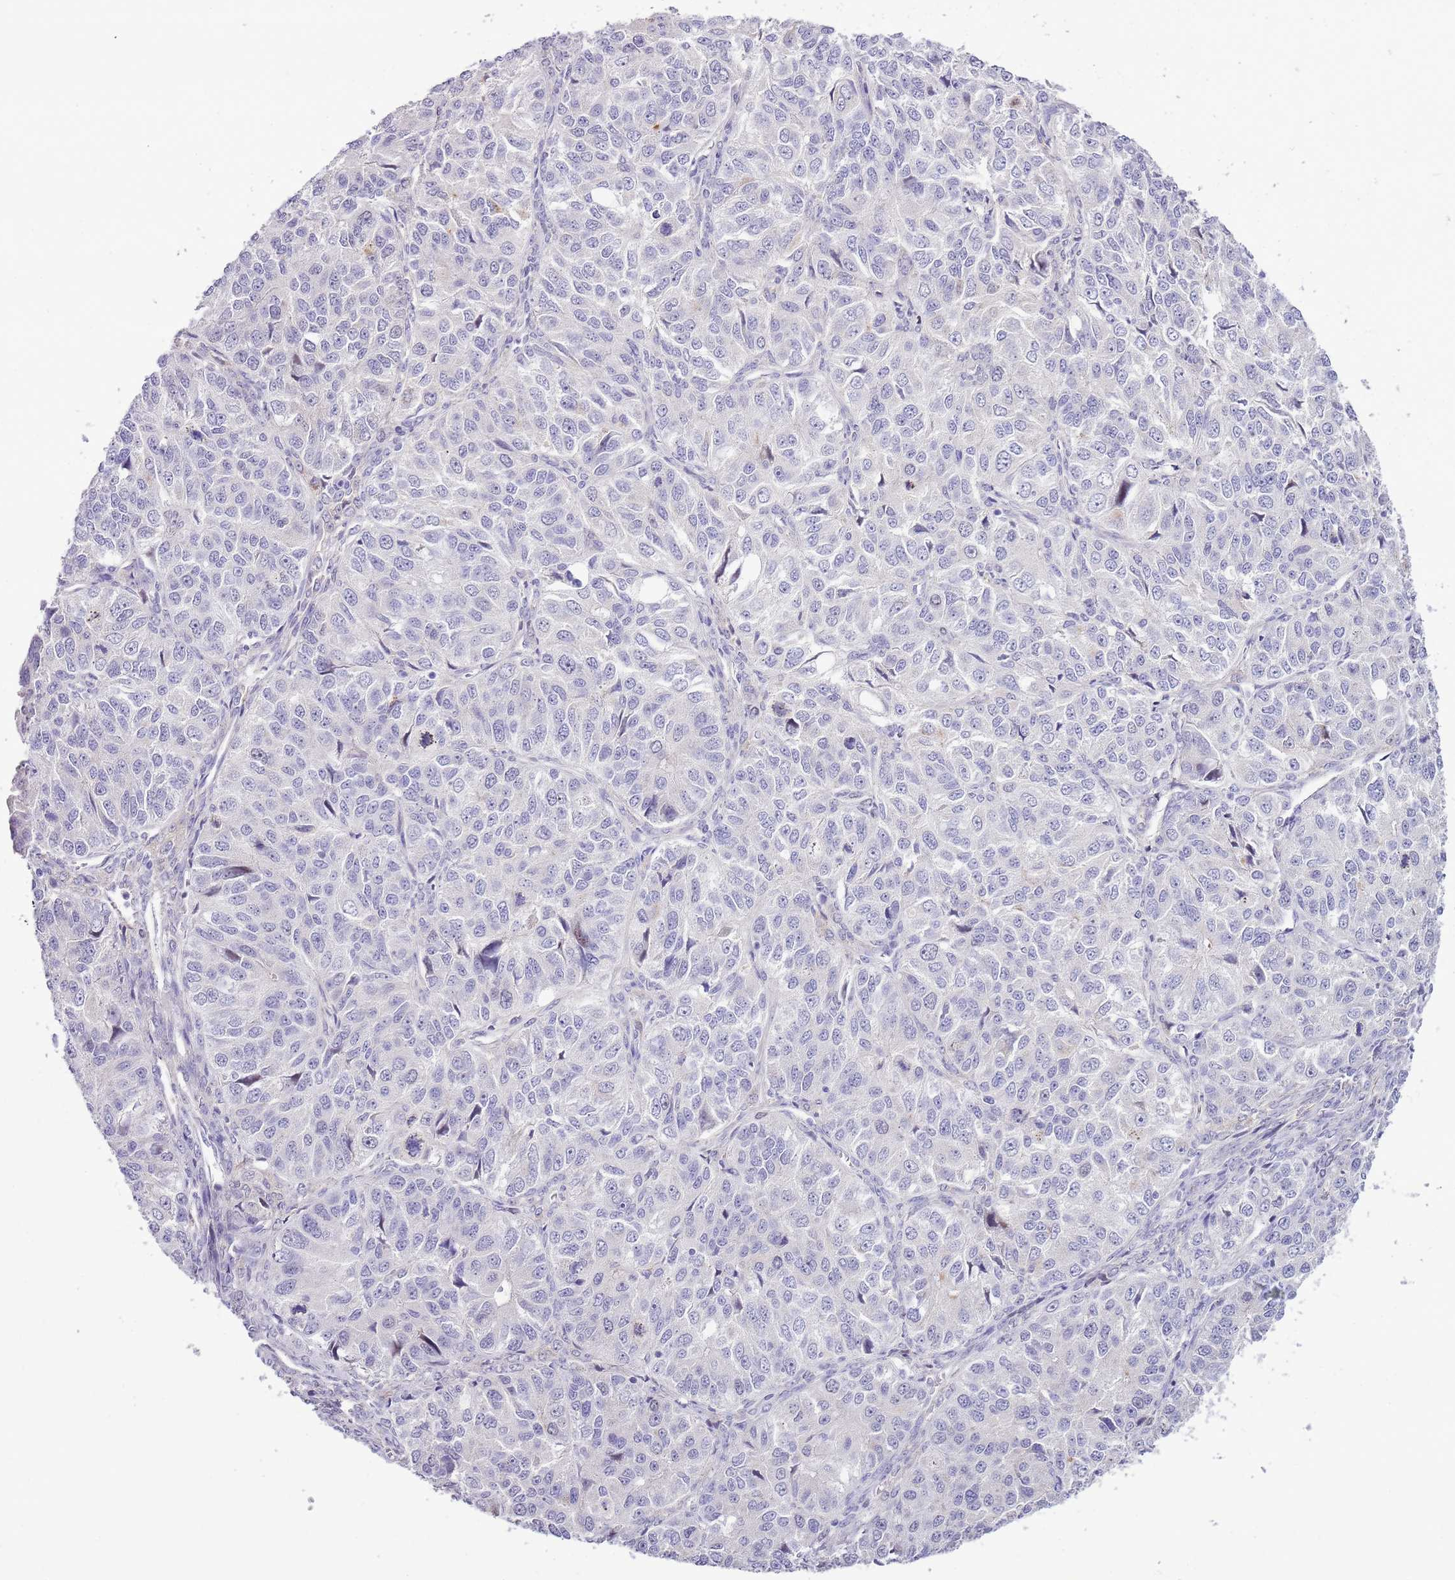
{"staining": {"intensity": "negative", "quantity": "none", "location": "none"}, "tissue": "ovarian cancer", "cell_type": "Tumor cells", "image_type": "cancer", "snomed": [{"axis": "morphology", "description": "Carcinoma, endometroid"}, {"axis": "topography", "description": "Ovary"}], "caption": "IHC photomicrograph of ovarian endometroid carcinoma stained for a protein (brown), which displays no staining in tumor cells.", "gene": "FBRSL1", "patient": {"sex": "female", "age": 51}}